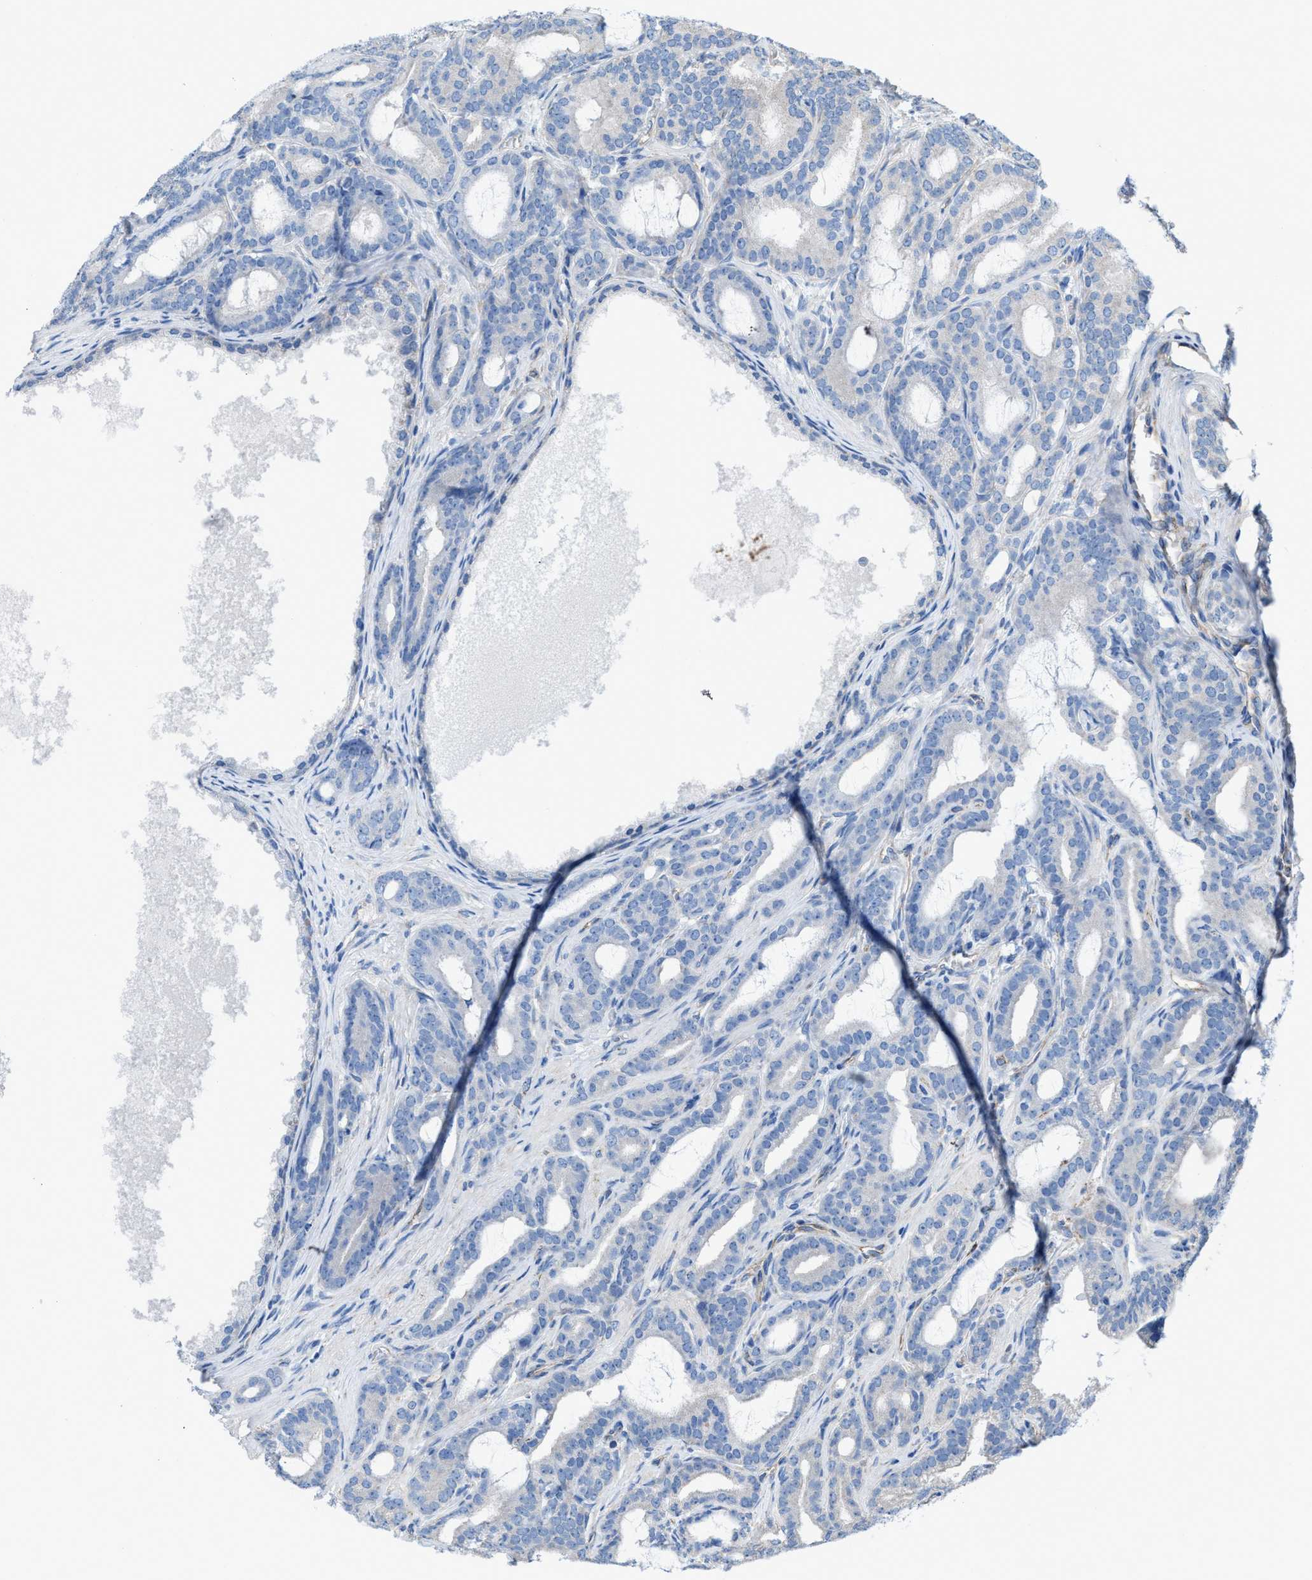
{"staining": {"intensity": "negative", "quantity": "none", "location": "none"}, "tissue": "prostate cancer", "cell_type": "Tumor cells", "image_type": "cancer", "snomed": [{"axis": "morphology", "description": "Adenocarcinoma, High grade"}, {"axis": "topography", "description": "Prostate"}], "caption": "Immunohistochemistry (IHC) image of prostate adenocarcinoma (high-grade) stained for a protein (brown), which demonstrates no staining in tumor cells.", "gene": "DOLPP1", "patient": {"sex": "male", "age": 60}}